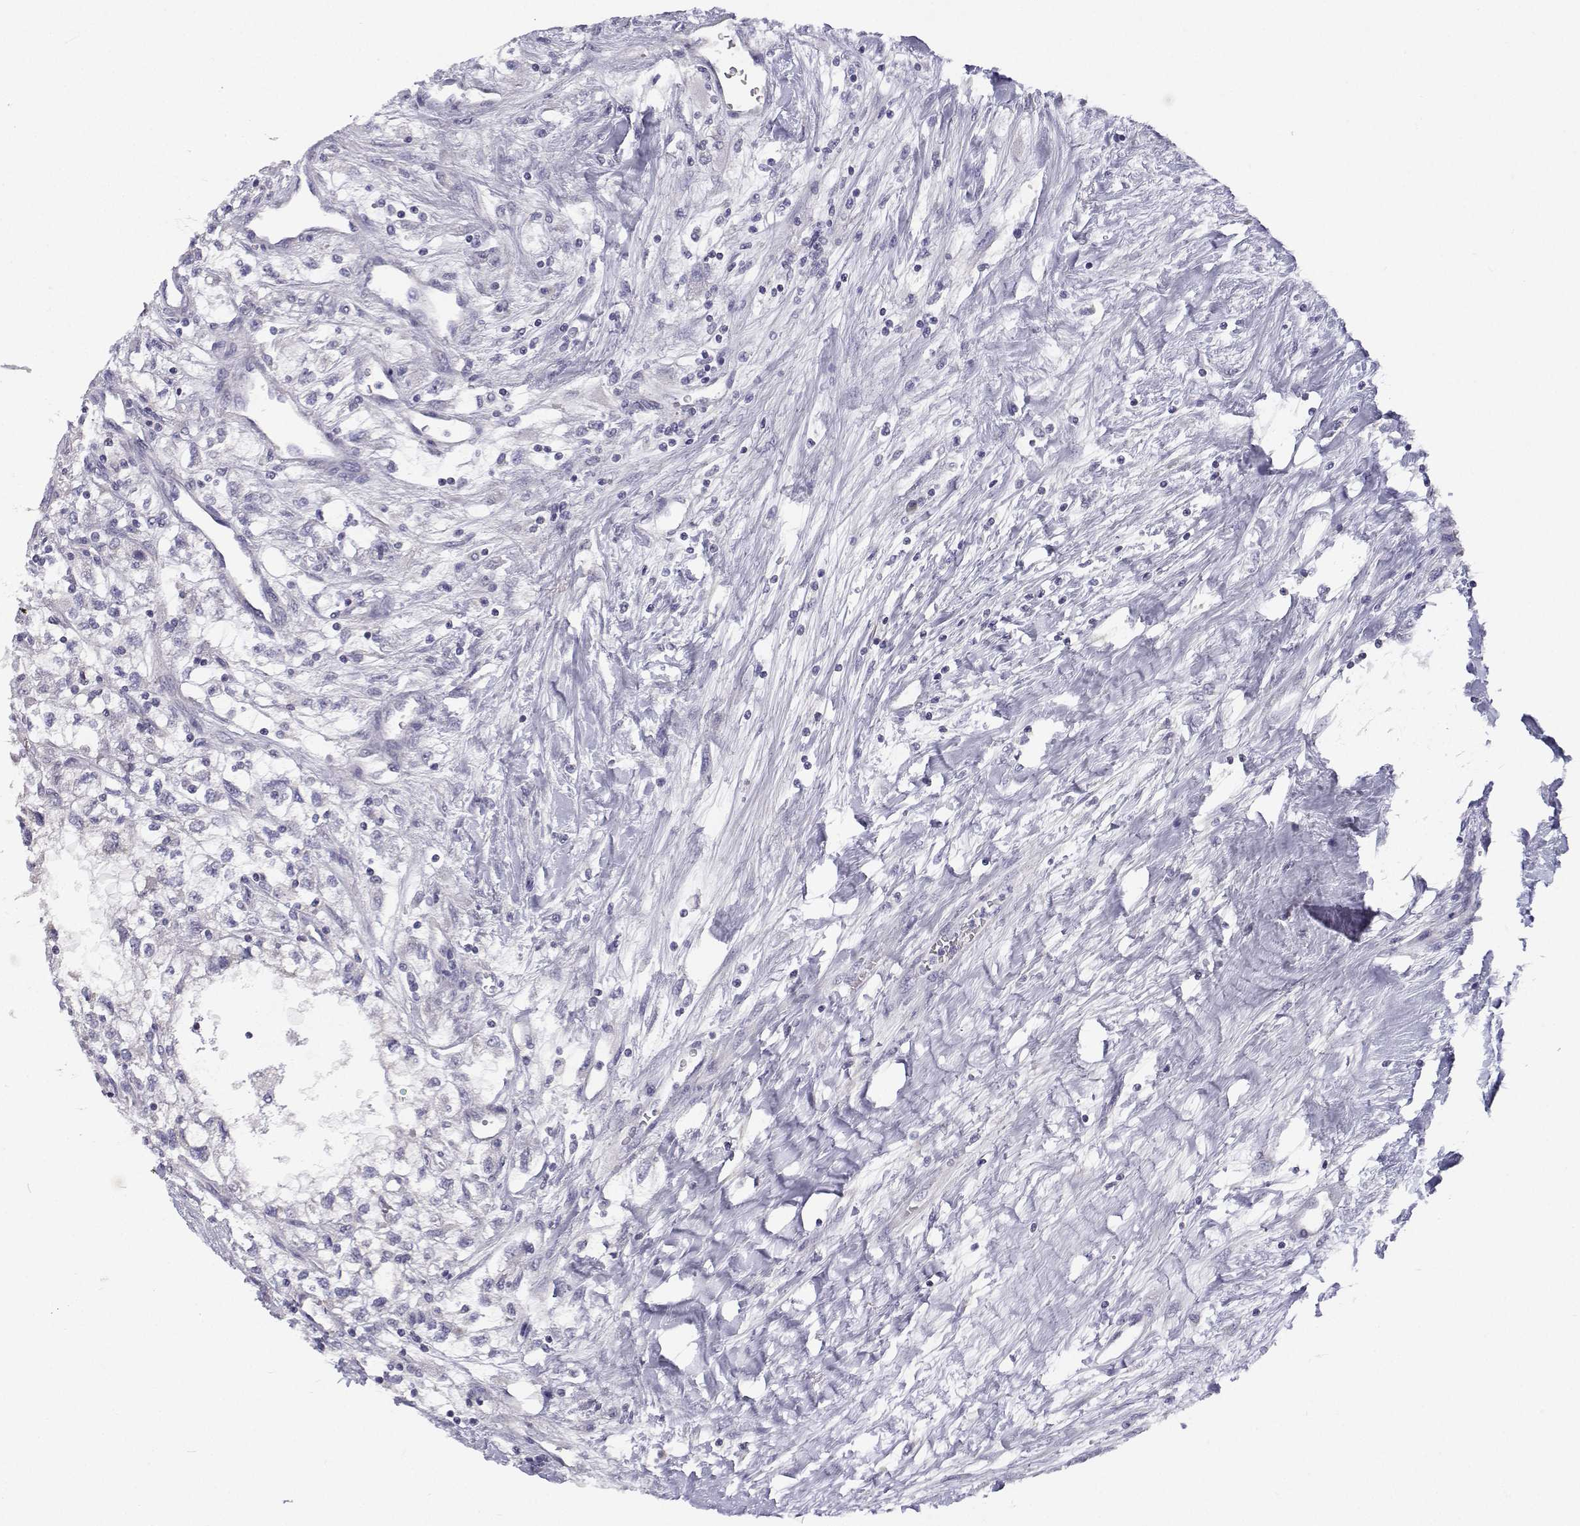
{"staining": {"intensity": "negative", "quantity": "none", "location": "none"}, "tissue": "renal cancer", "cell_type": "Tumor cells", "image_type": "cancer", "snomed": [{"axis": "morphology", "description": "Adenocarcinoma, NOS"}, {"axis": "topography", "description": "Kidney"}], "caption": "Immunohistochemistry of human adenocarcinoma (renal) exhibits no staining in tumor cells. (DAB immunohistochemistry, high magnification).", "gene": "ANKRD65", "patient": {"sex": "male", "age": 59}}